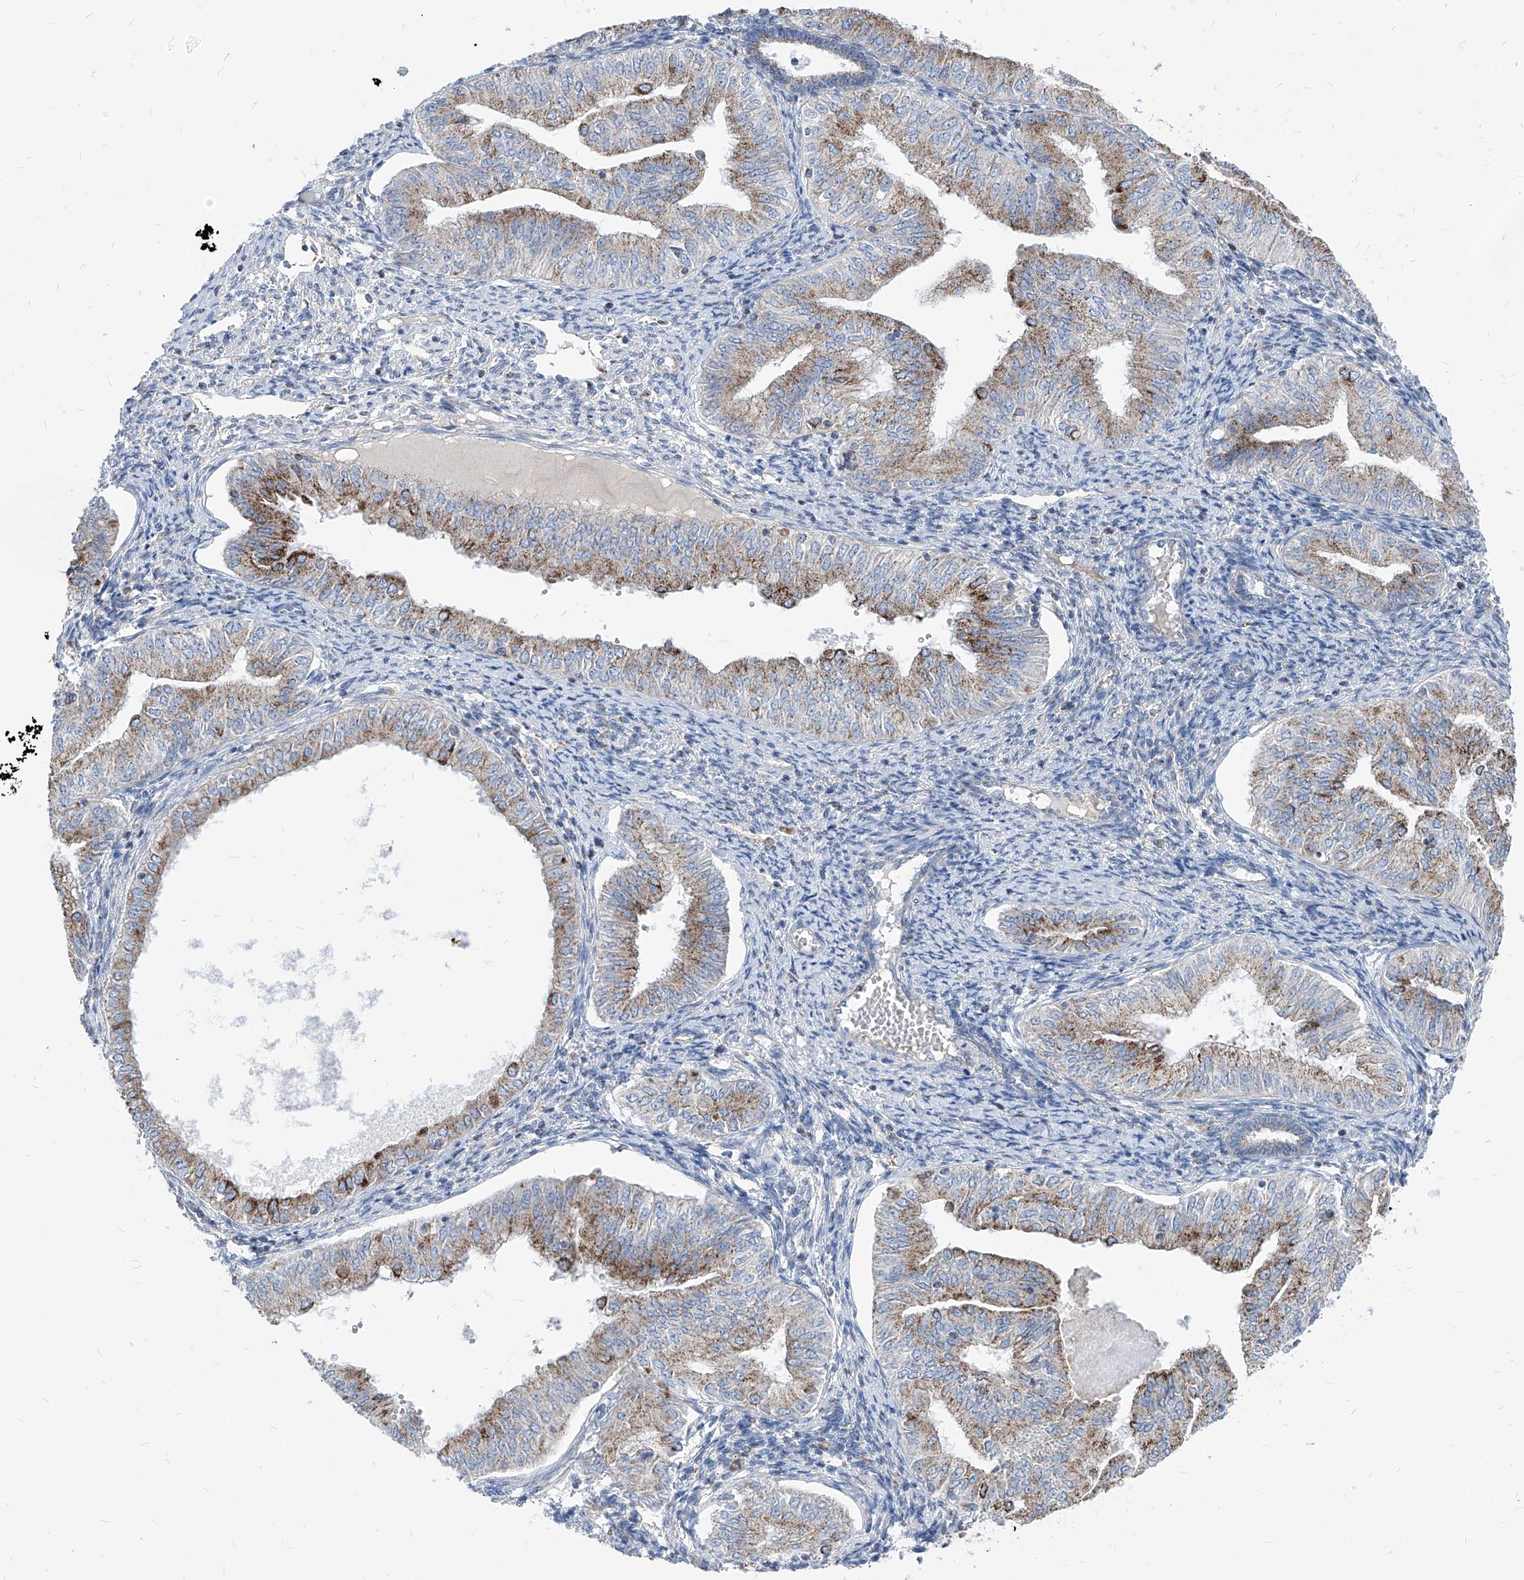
{"staining": {"intensity": "moderate", "quantity": "25%-75%", "location": "cytoplasmic/membranous"}, "tissue": "endometrial cancer", "cell_type": "Tumor cells", "image_type": "cancer", "snomed": [{"axis": "morphology", "description": "Normal tissue, NOS"}, {"axis": "morphology", "description": "Adenocarcinoma, NOS"}, {"axis": "topography", "description": "Endometrium"}], "caption": "Human adenocarcinoma (endometrial) stained with a protein marker reveals moderate staining in tumor cells.", "gene": "AGPS", "patient": {"sex": "female", "age": 53}}